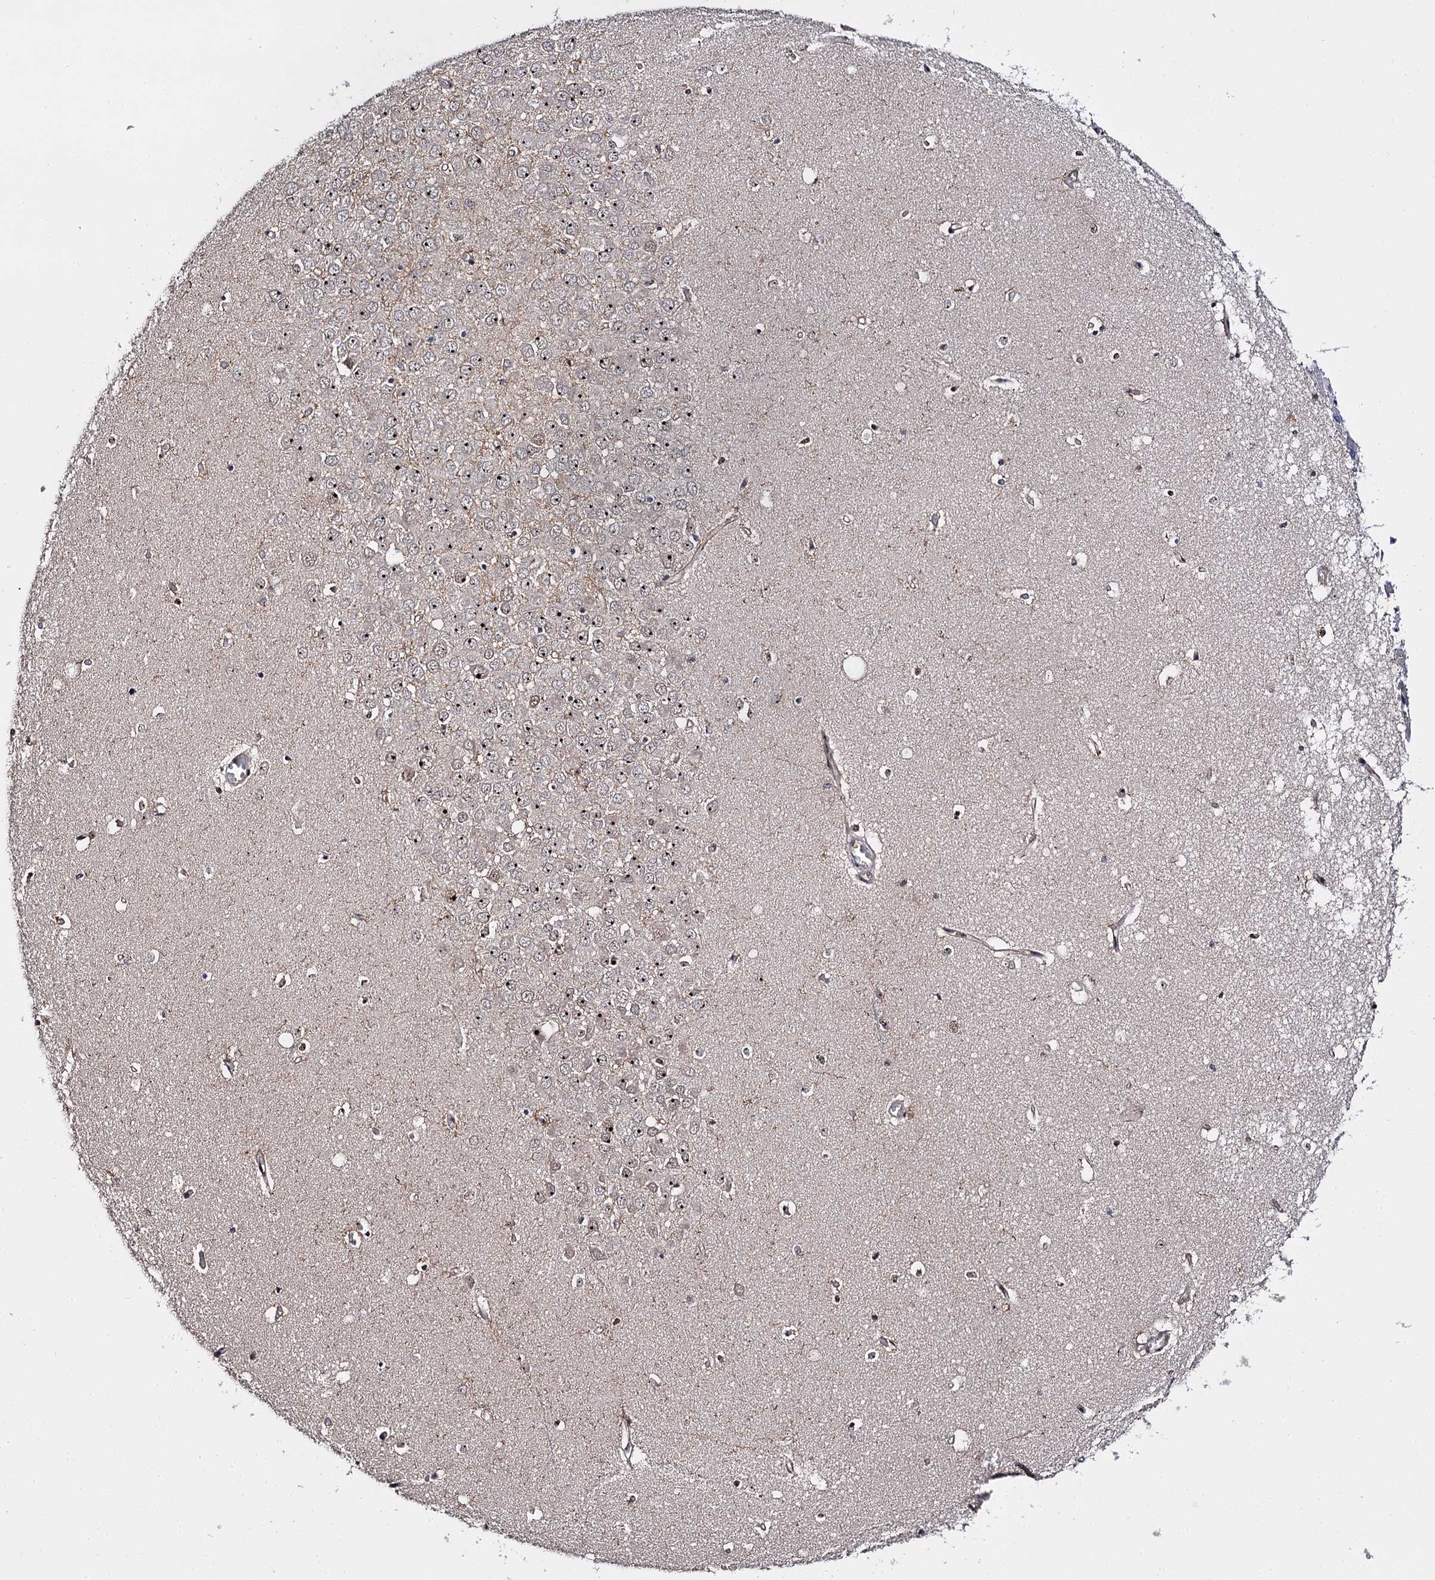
{"staining": {"intensity": "moderate", "quantity": "<25%", "location": "nuclear"}, "tissue": "hippocampus", "cell_type": "Glial cells", "image_type": "normal", "snomed": [{"axis": "morphology", "description": "Normal tissue, NOS"}, {"axis": "topography", "description": "Hippocampus"}], "caption": "A histopathology image of human hippocampus stained for a protein displays moderate nuclear brown staining in glial cells. (Stains: DAB (3,3'-diaminobenzidine) in brown, nuclei in blue, Microscopy: brightfield microscopy at high magnification).", "gene": "SUPT20H", "patient": {"sex": "male", "age": 70}}